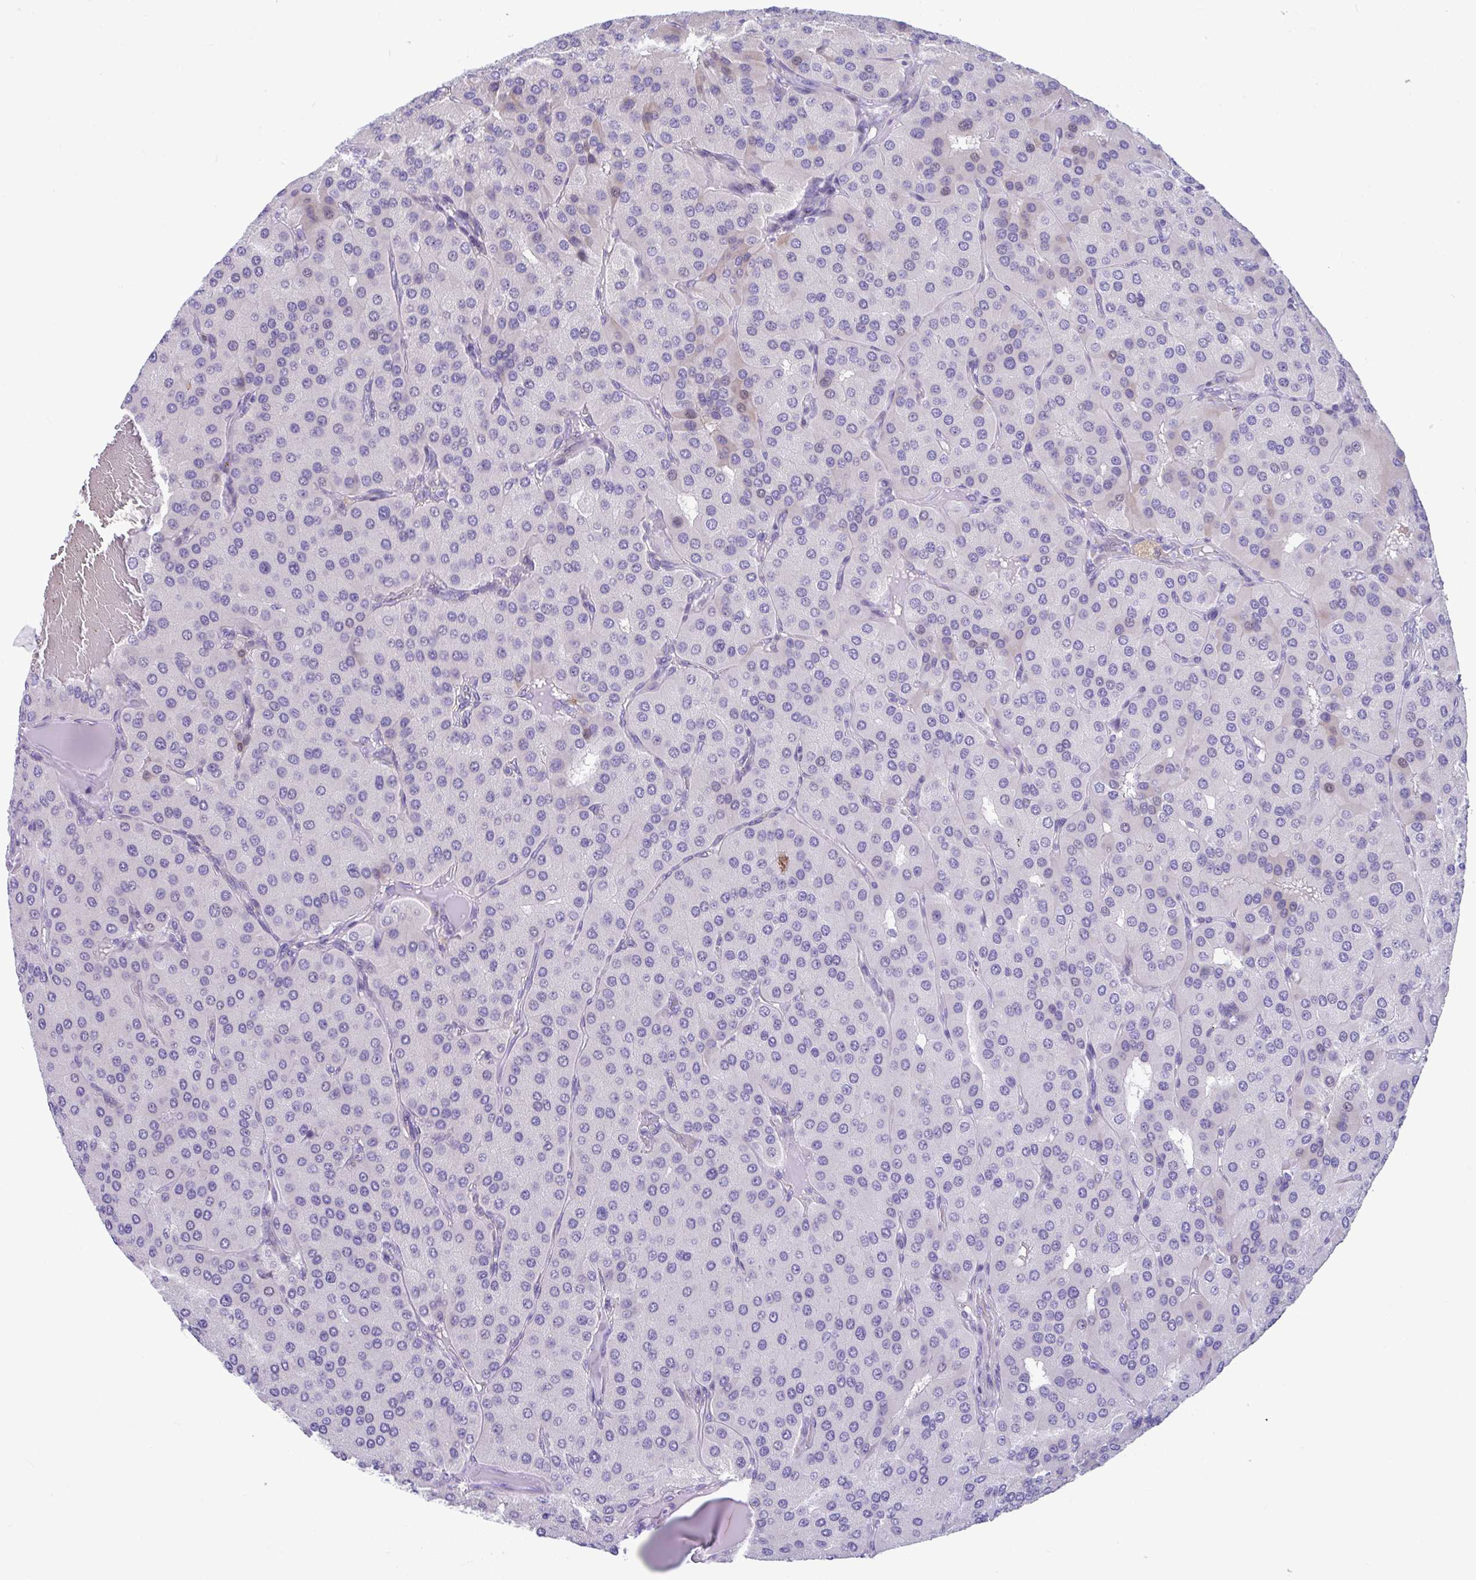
{"staining": {"intensity": "negative", "quantity": "none", "location": "none"}, "tissue": "parathyroid gland", "cell_type": "Glandular cells", "image_type": "normal", "snomed": [{"axis": "morphology", "description": "Normal tissue, NOS"}, {"axis": "morphology", "description": "Adenoma, NOS"}, {"axis": "topography", "description": "Parathyroid gland"}], "caption": "An IHC image of unremarkable parathyroid gland is shown. There is no staining in glandular cells of parathyroid gland. Brightfield microscopy of immunohistochemistry (IHC) stained with DAB (brown) and hematoxylin (blue), captured at high magnification.", "gene": "ISL1", "patient": {"sex": "female", "age": 86}}